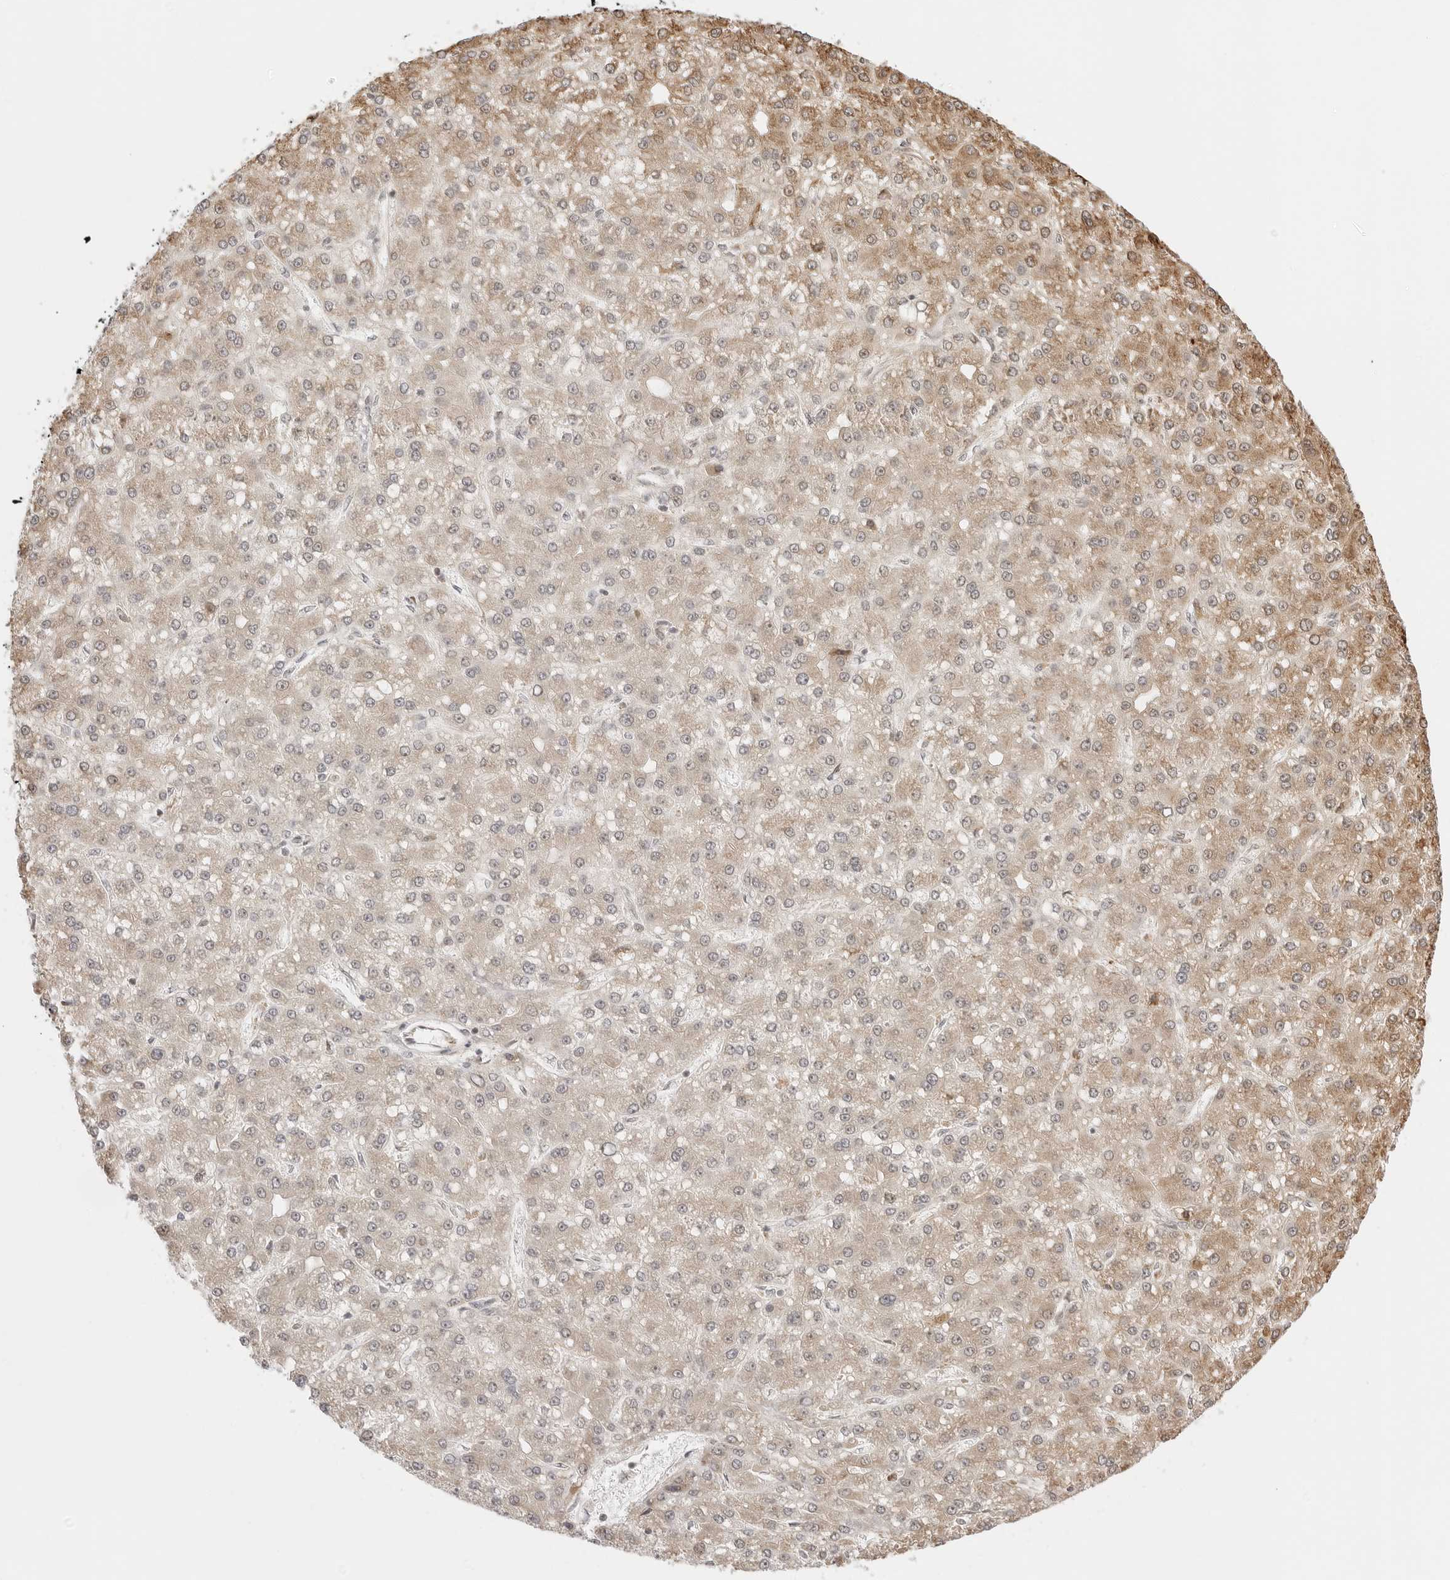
{"staining": {"intensity": "weak", "quantity": "25%-75%", "location": "cytoplasmic/membranous"}, "tissue": "liver cancer", "cell_type": "Tumor cells", "image_type": "cancer", "snomed": [{"axis": "morphology", "description": "Carcinoma, Hepatocellular, NOS"}, {"axis": "topography", "description": "Liver"}], "caption": "Immunohistochemical staining of liver cancer (hepatocellular carcinoma) demonstrates low levels of weak cytoplasmic/membranous protein expression in about 25%-75% of tumor cells. The protein of interest is stained brown, and the nuclei are stained in blue (DAB (3,3'-diaminobenzidine) IHC with brightfield microscopy, high magnification).", "gene": "FKBP14", "patient": {"sex": "male", "age": 67}}